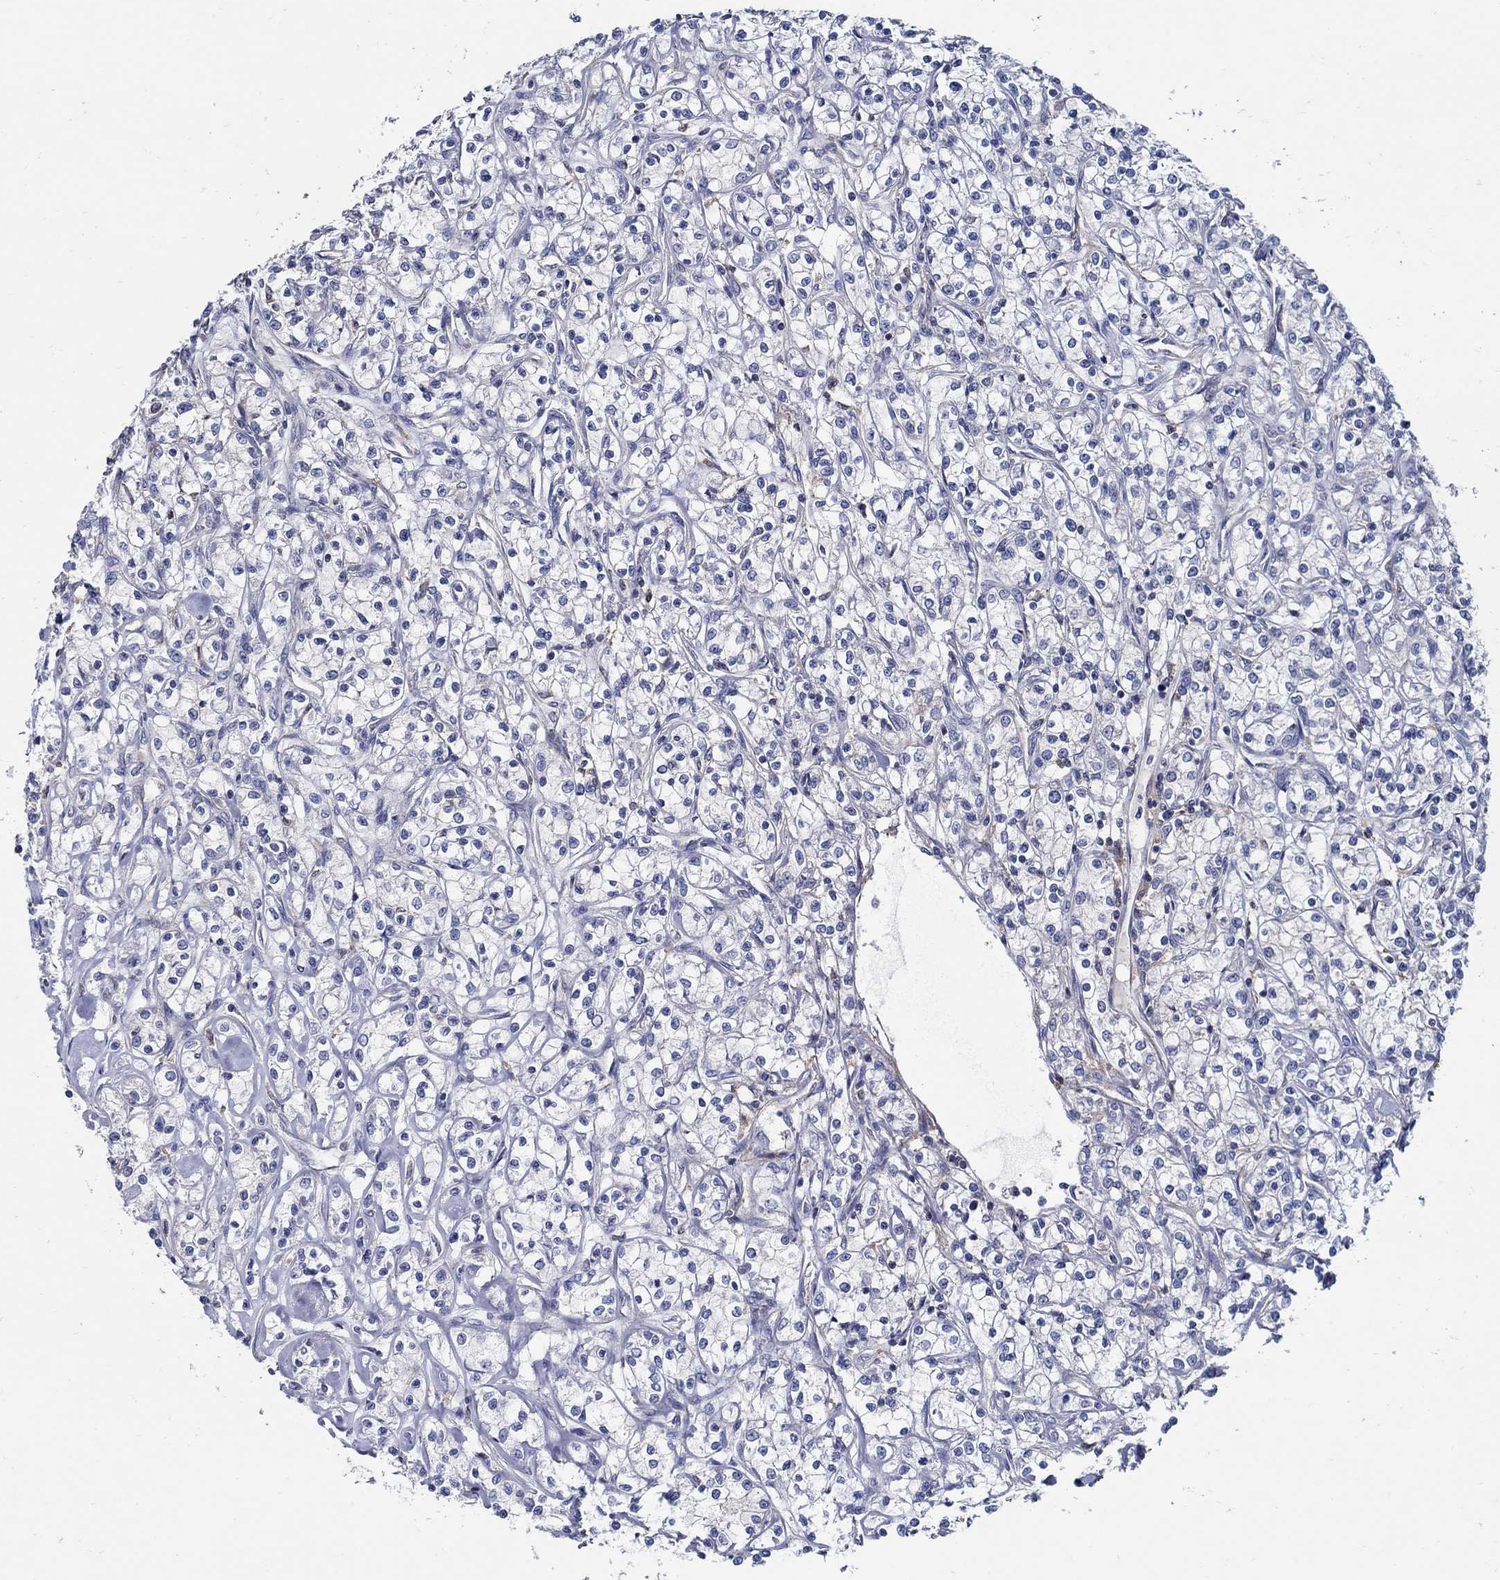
{"staining": {"intensity": "negative", "quantity": "none", "location": "none"}, "tissue": "renal cancer", "cell_type": "Tumor cells", "image_type": "cancer", "snomed": [{"axis": "morphology", "description": "Adenocarcinoma, NOS"}, {"axis": "topography", "description": "Kidney"}], "caption": "Tumor cells are negative for protein expression in human renal adenocarcinoma.", "gene": "MTHFR", "patient": {"sex": "female", "age": 59}}